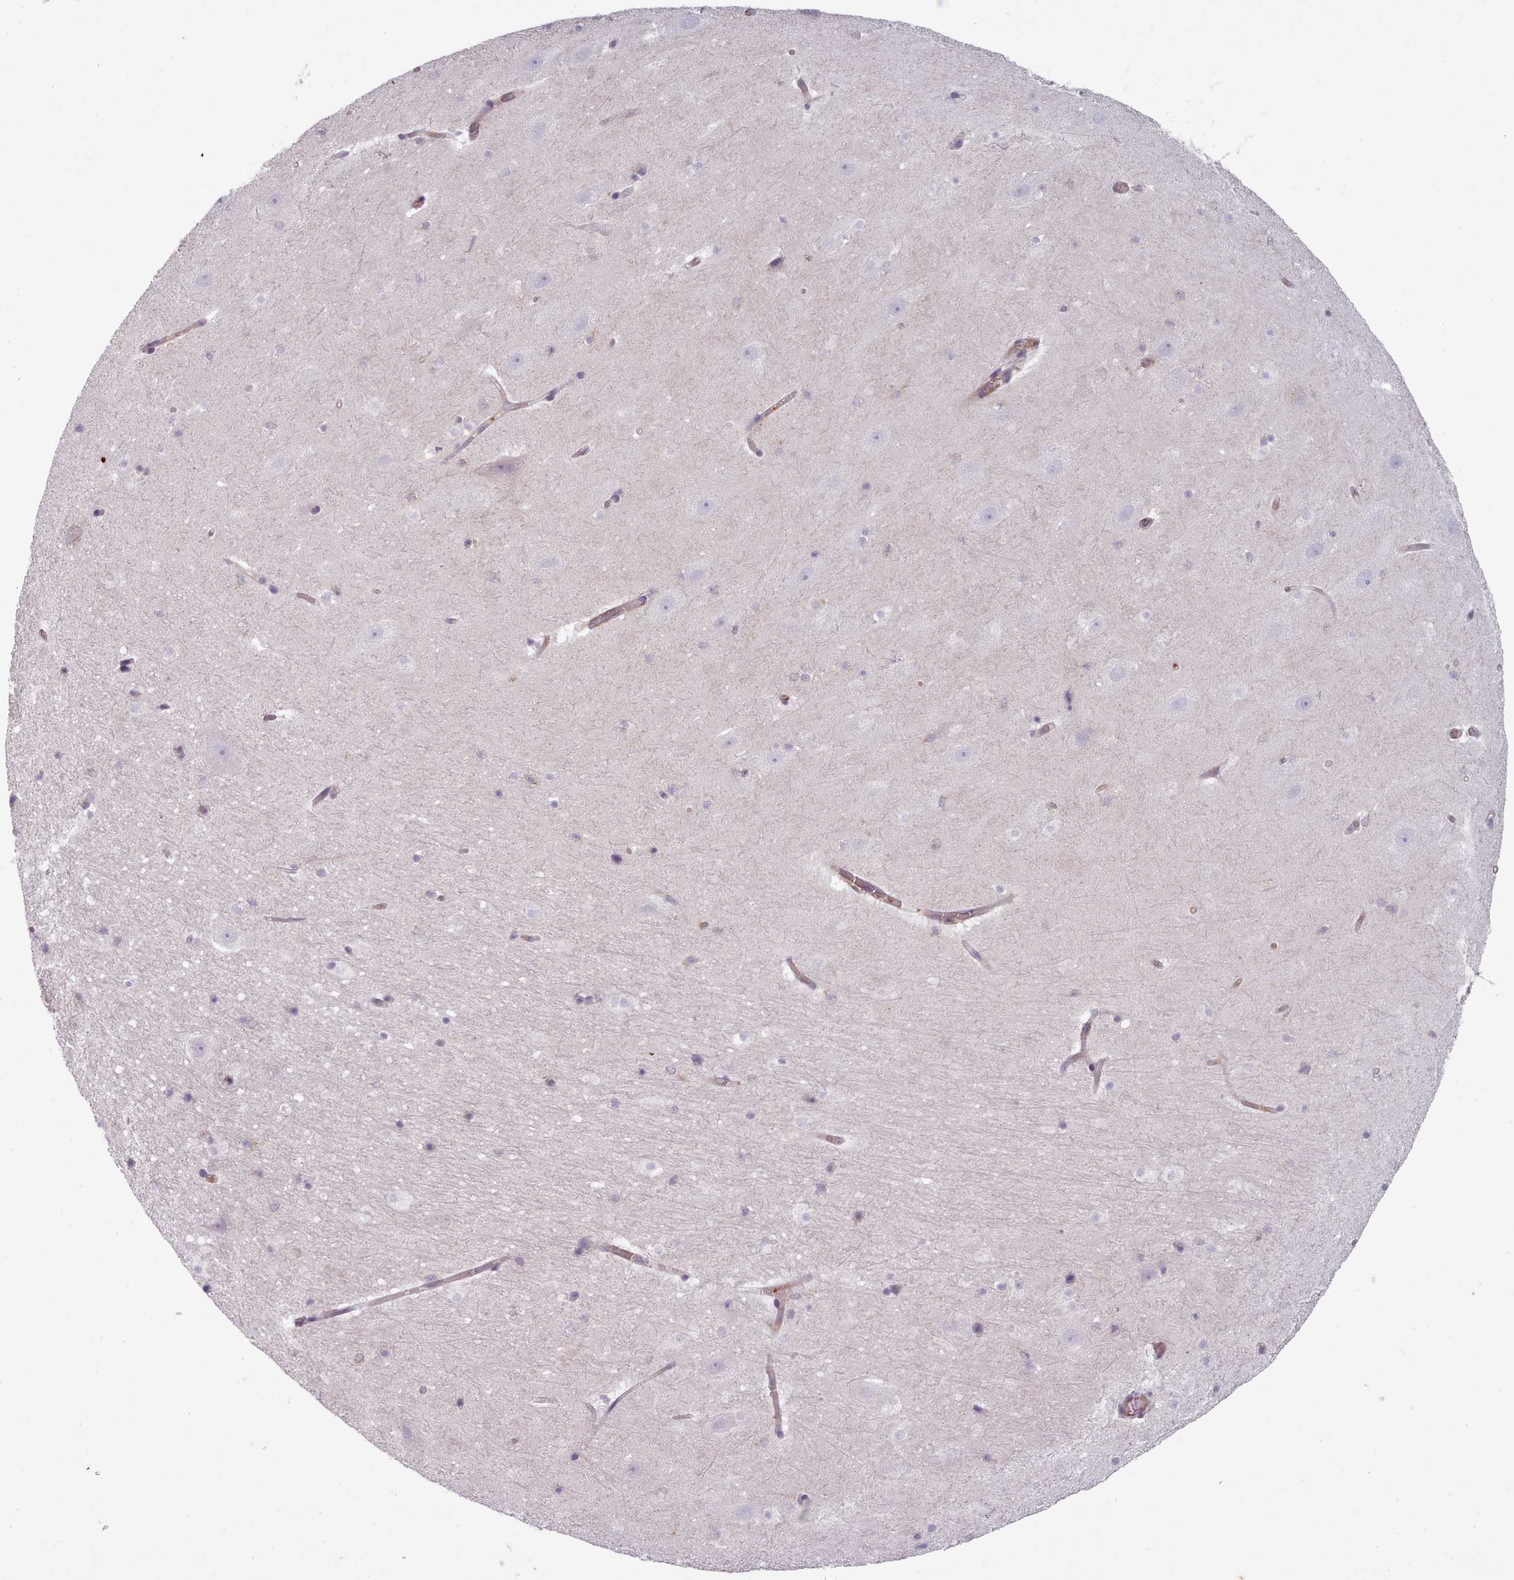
{"staining": {"intensity": "negative", "quantity": "none", "location": "none"}, "tissue": "hippocampus", "cell_type": "Glial cells", "image_type": "normal", "snomed": [{"axis": "morphology", "description": "Normal tissue, NOS"}, {"axis": "topography", "description": "Hippocampus"}], "caption": "This photomicrograph is of unremarkable hippocampus stained with immunohistochemistry (IHC) to label a protein in brown with the nuclei are counter-stained blue. There is no expression in glial cells.", "gene": "CD300LF", "patient": {"sex": "male", "age": 37}}